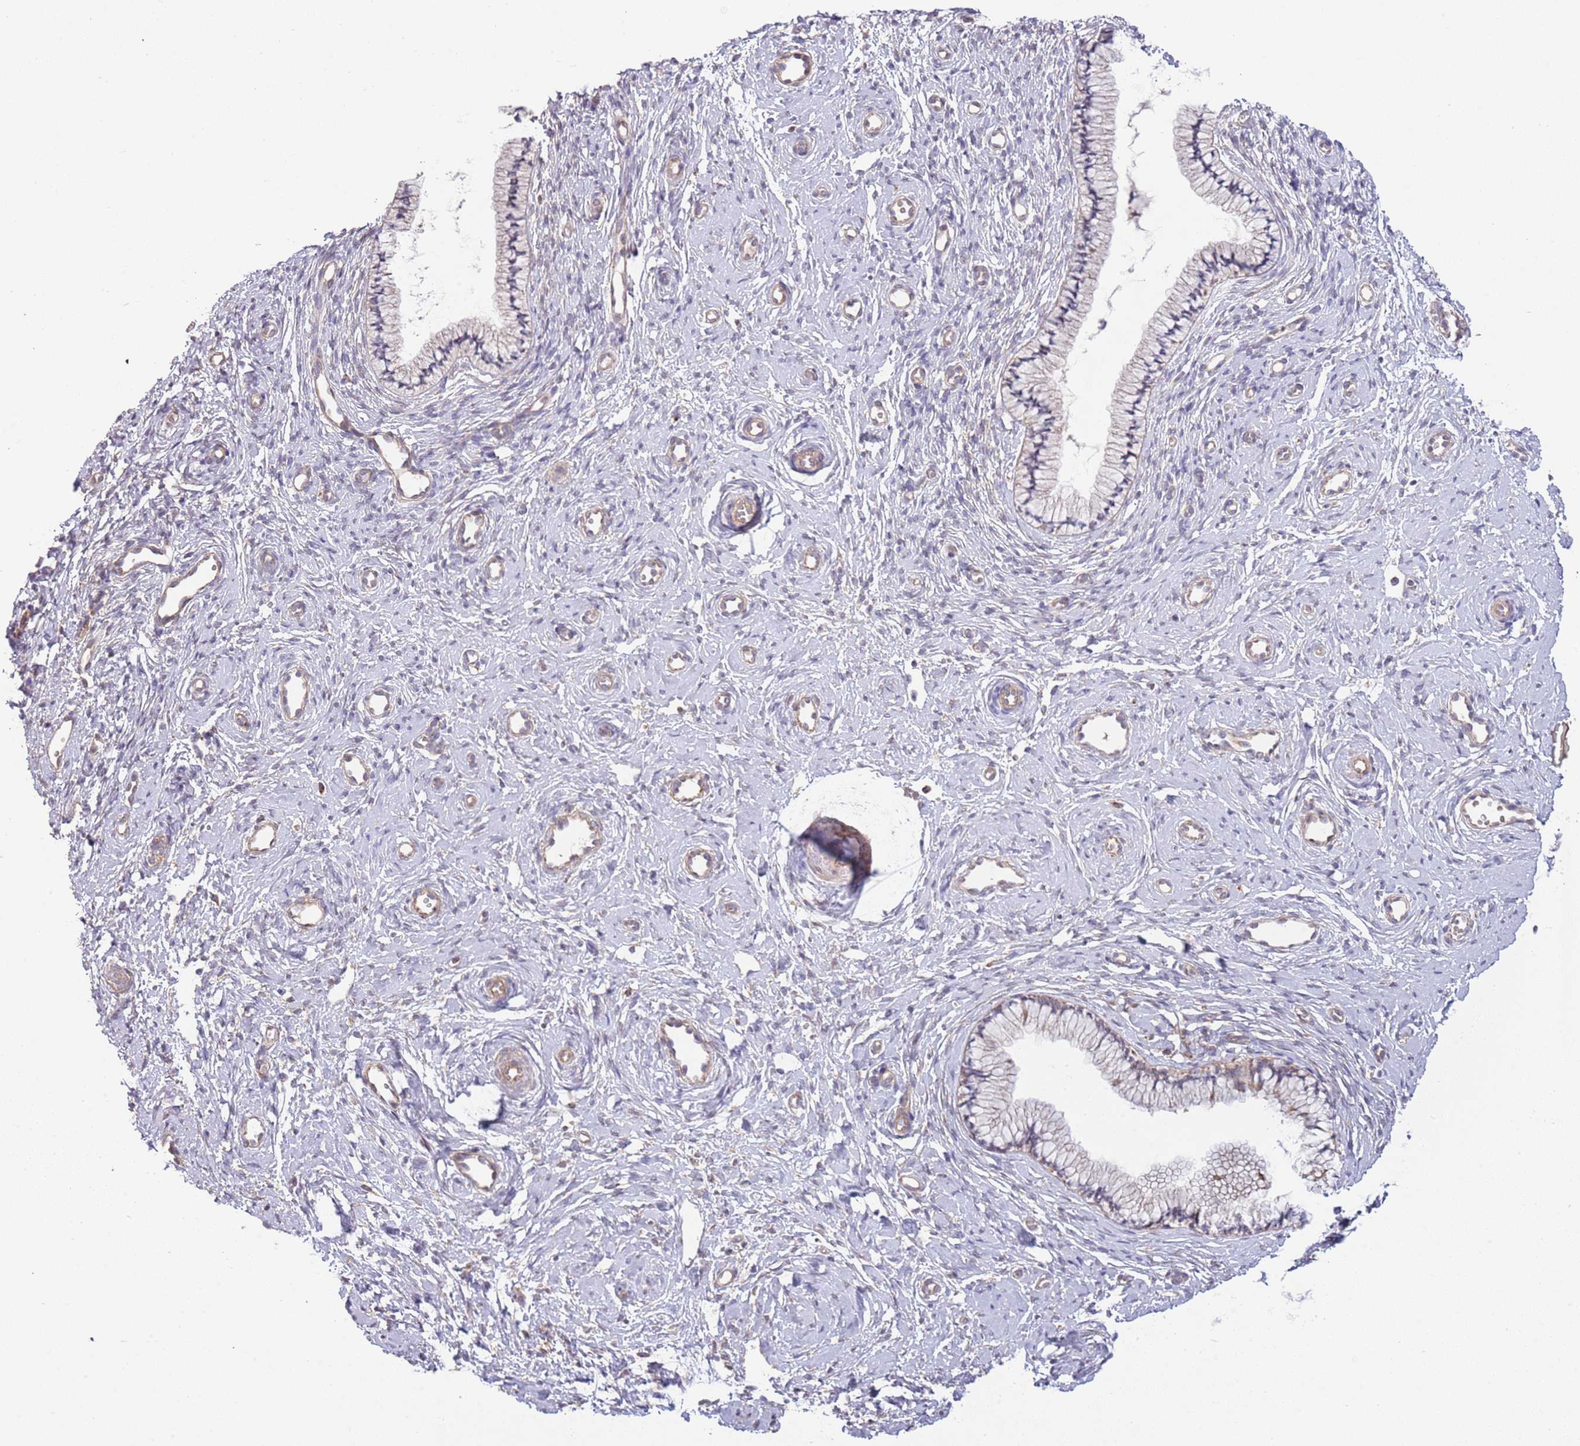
{"staining": {"intensity": "weak", "quantity": "<25%", "location": "cytoplasmic/membranous"}, "tissue": "cervix", "cell_type": "Glandular cells", "image_type": "normal", "snomed": [{"axis": "morphology", "description": "Normal tissue, NOS"}, {"axis": "topography", "description": "Cervix"}], "caption": "This is a photomicrograph of immunohistochemistry (IHC) staining of normal cervix, which shows no staining in glandular cells. Brightfield microscopy of IHC stained with DAB (3,3'-diaminobenzidine) (brown) and hematoxylin (blue), captured at high magnification.", "gene": "IVD", "patient": {"sex": "female", "age": 57}}